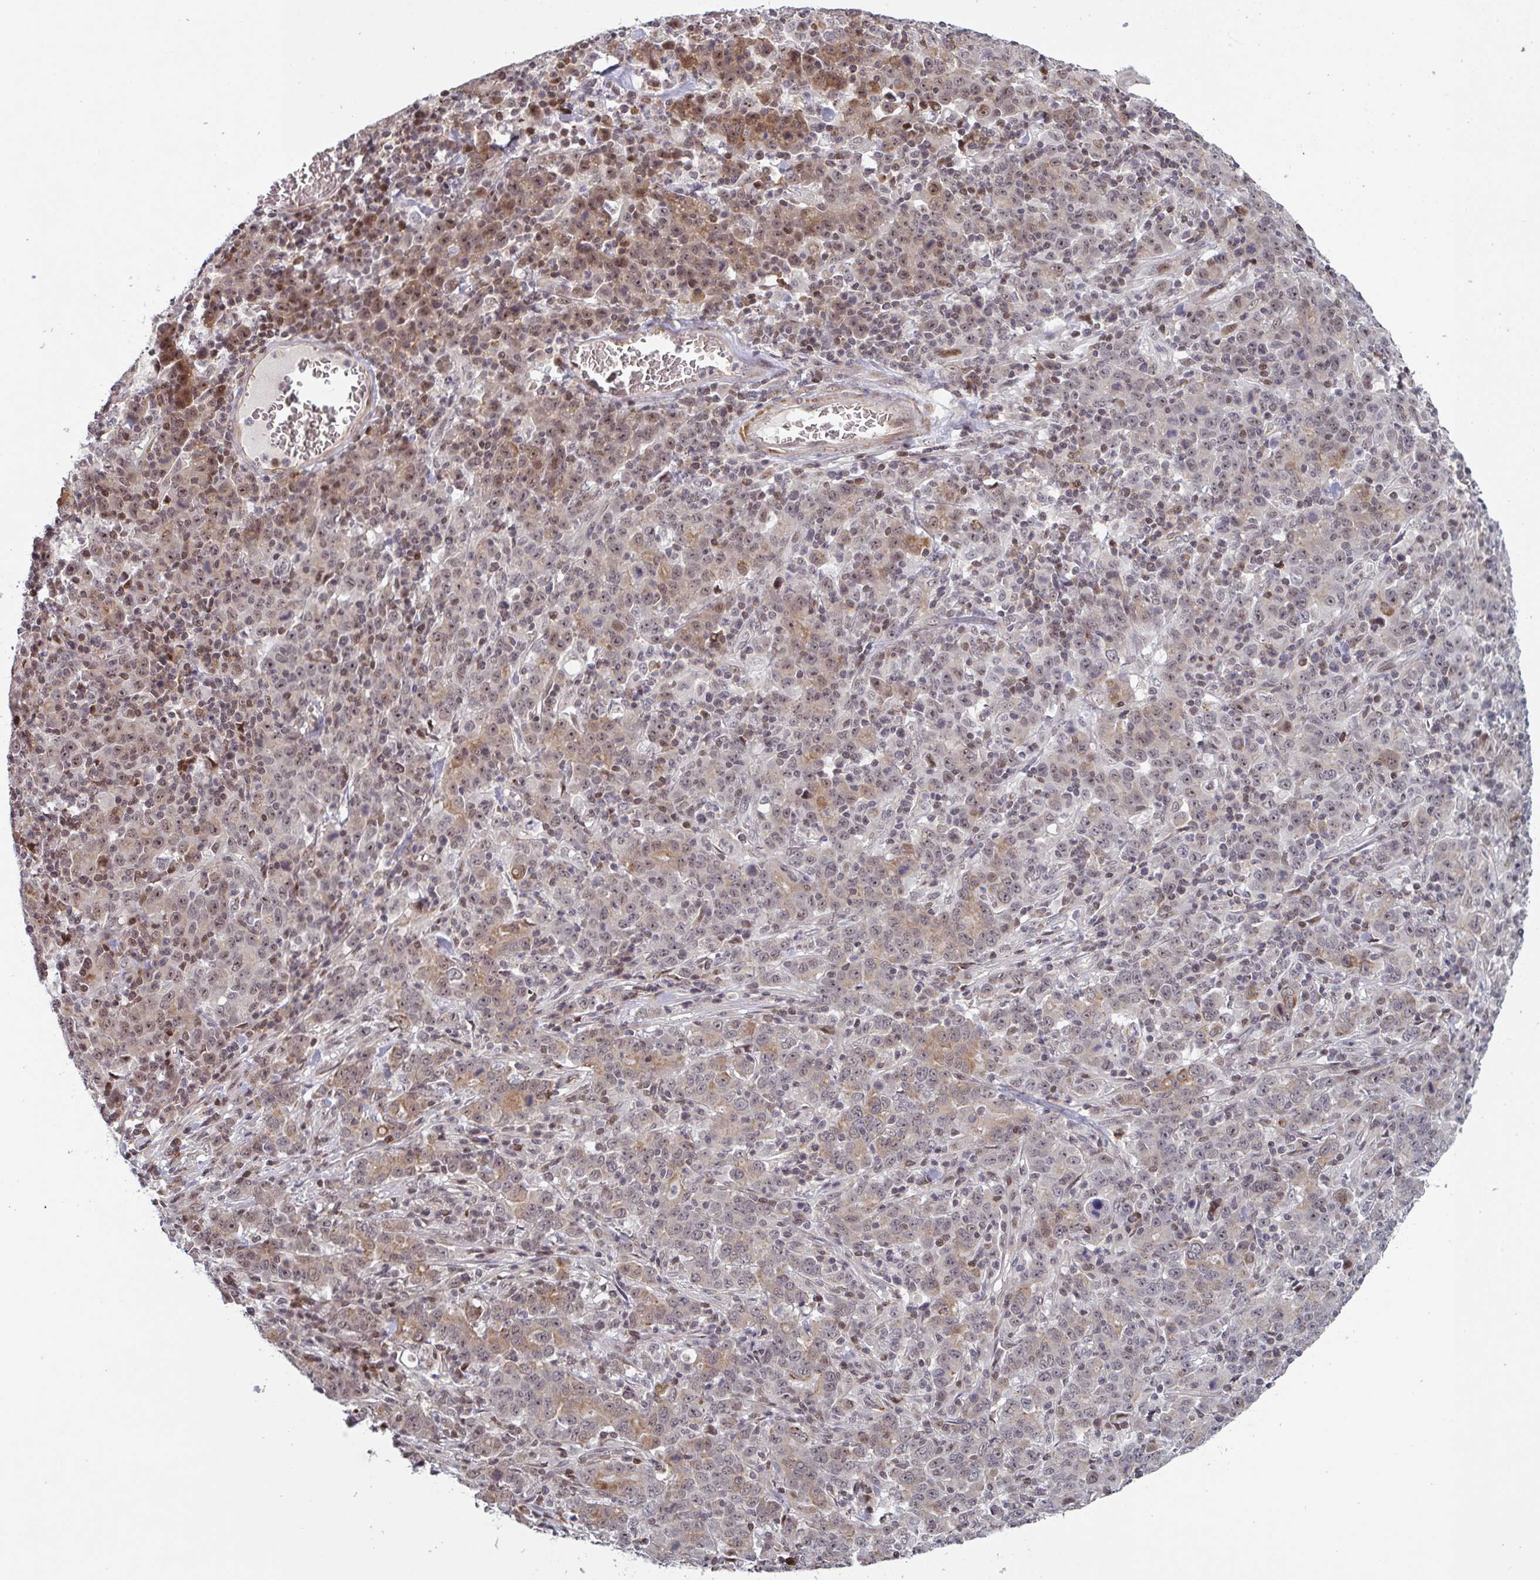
{"staining": {"intensity": "moderate", "quantity": "25%-75%", "location": "cytoplasmic/membranous,nuclear"}, "tissue": "stomach cancer", "cell_type": "Tumor cells", "image_type": "cancer", "snomed": [{"axis": "morphology", "description": "Adenocarcinoma, NOS"}, {"axis": "topography", "description": "Stomach, upper"}], "caption": "The micrograph displays a brown stain indicating the presence of a protein in the cytoplasmic/membranous and nuclear of tumor cells in stomach cancer.", "gene": "NLRP13", "patient": {"sex": "male", "age": 69}}